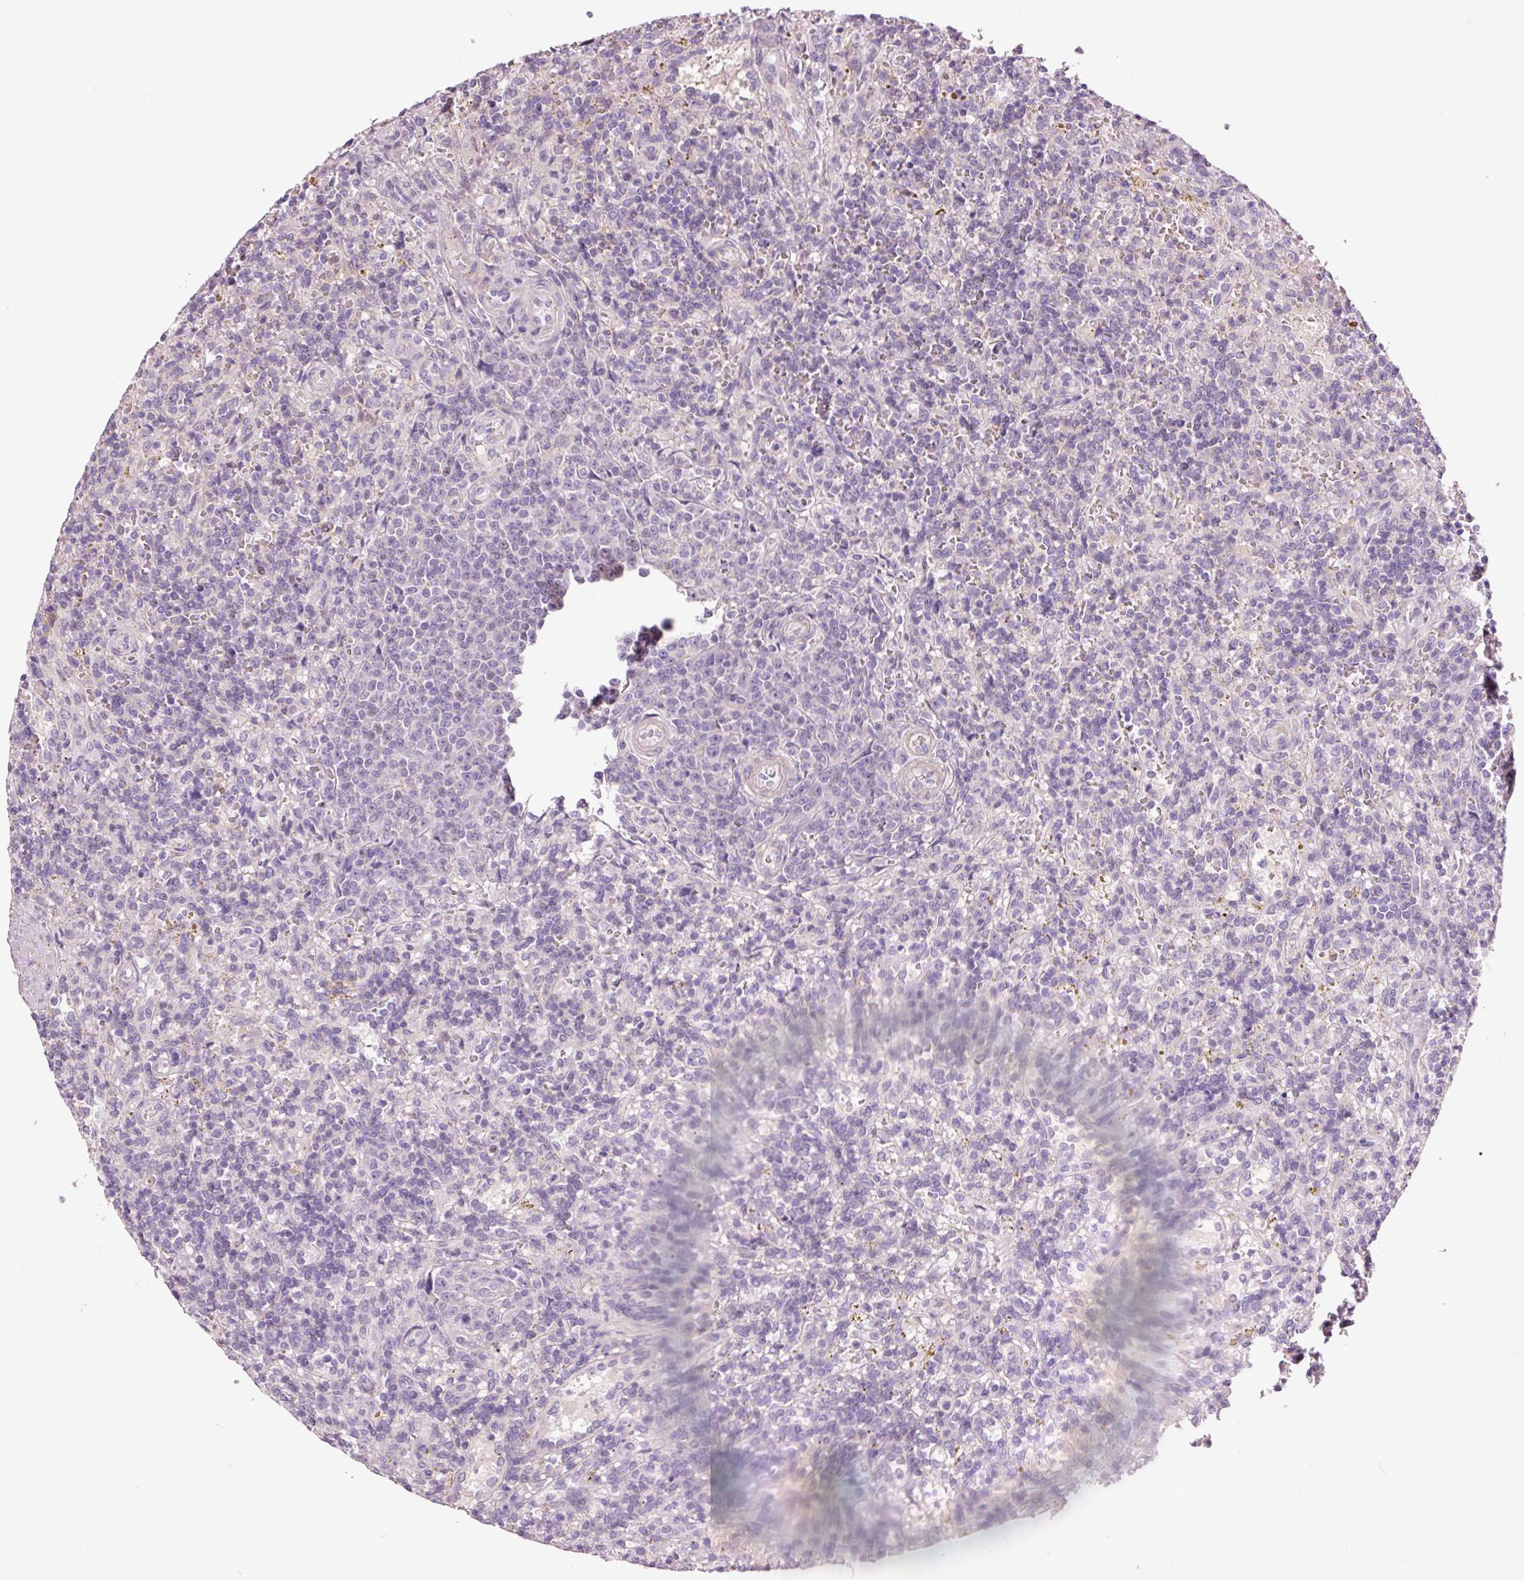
{"staining": {"intensity": "negative", "quantity": "none", "location": "none"}, "tissue": "lymphoma", "cell_type": "Tumor cells", "image_type": "cancer", "snomed": [{"axis": "morphology", "description": "Malignant lymphoma, non-Hodgkin's type, Low grade"}, {"axis": "topography", "description": "Spleen"}], "caption": "Immunohistochemical staining of human low-grade malignant lymphoma, non-Hodgkin's type displays no significant expression in tumor cells.", "gene": "DAPP1", "patient": {"sex": "male", "age": 67}}